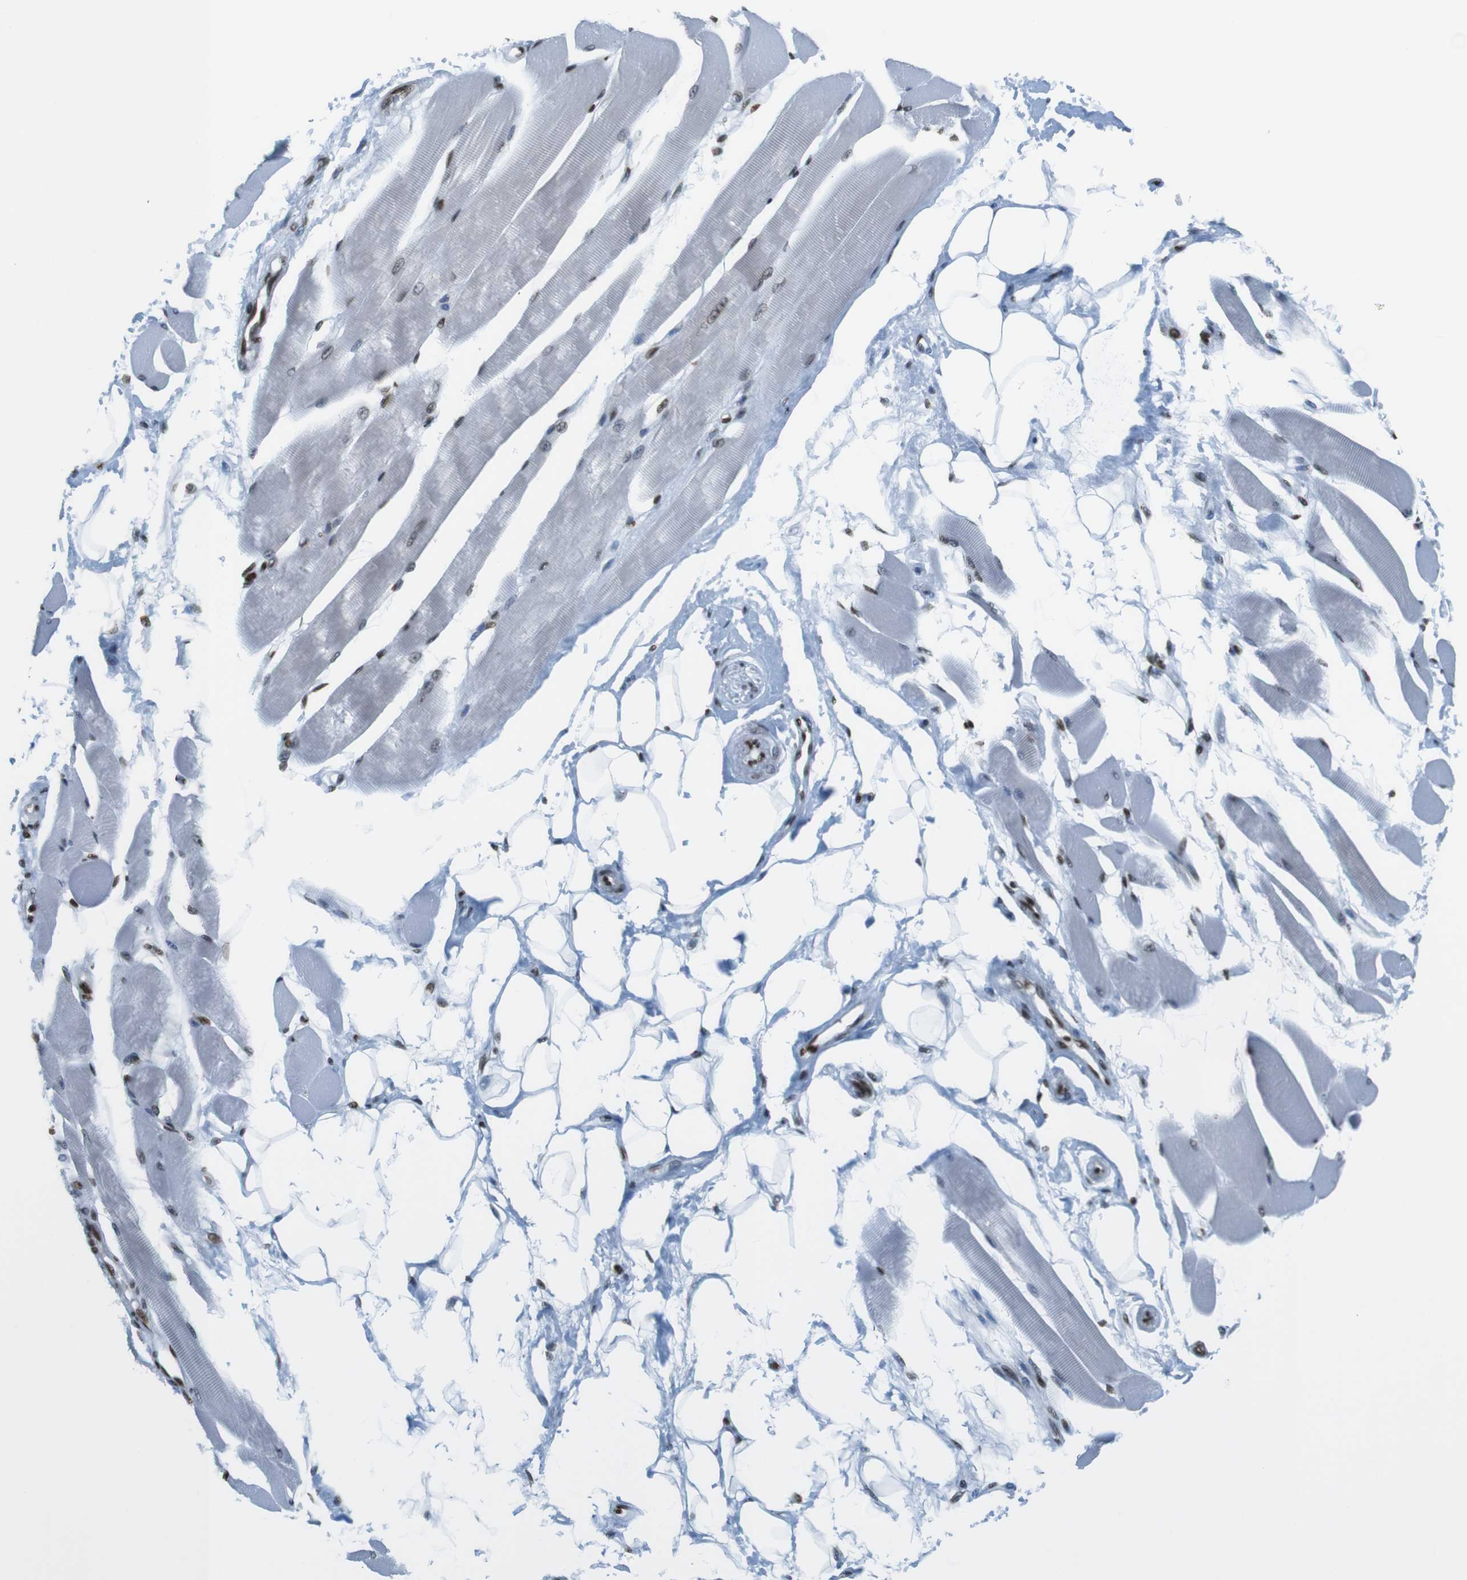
{"staining": {"intensity": "weak", "quantity": ">75%", "location": "nuclear"}, "tissue": "skeletal muscle", "cell_type": "Myocytes", "image_type": "normal", "snomed": [{"axis": "morphology", "description": "Normal tissue, NOS"}, {"axis": "topography", "description": "Skeletal muscle"}, {"axis": "topography", "description": "Peripheral nerve tissue"}], "caption": "The image displays a brown stain indicating the presence of a protein in the nuclear of myocytes in skeletal muscle.", "gene": "H2AC8", "patient": {"sex": "female", "age": 84}}